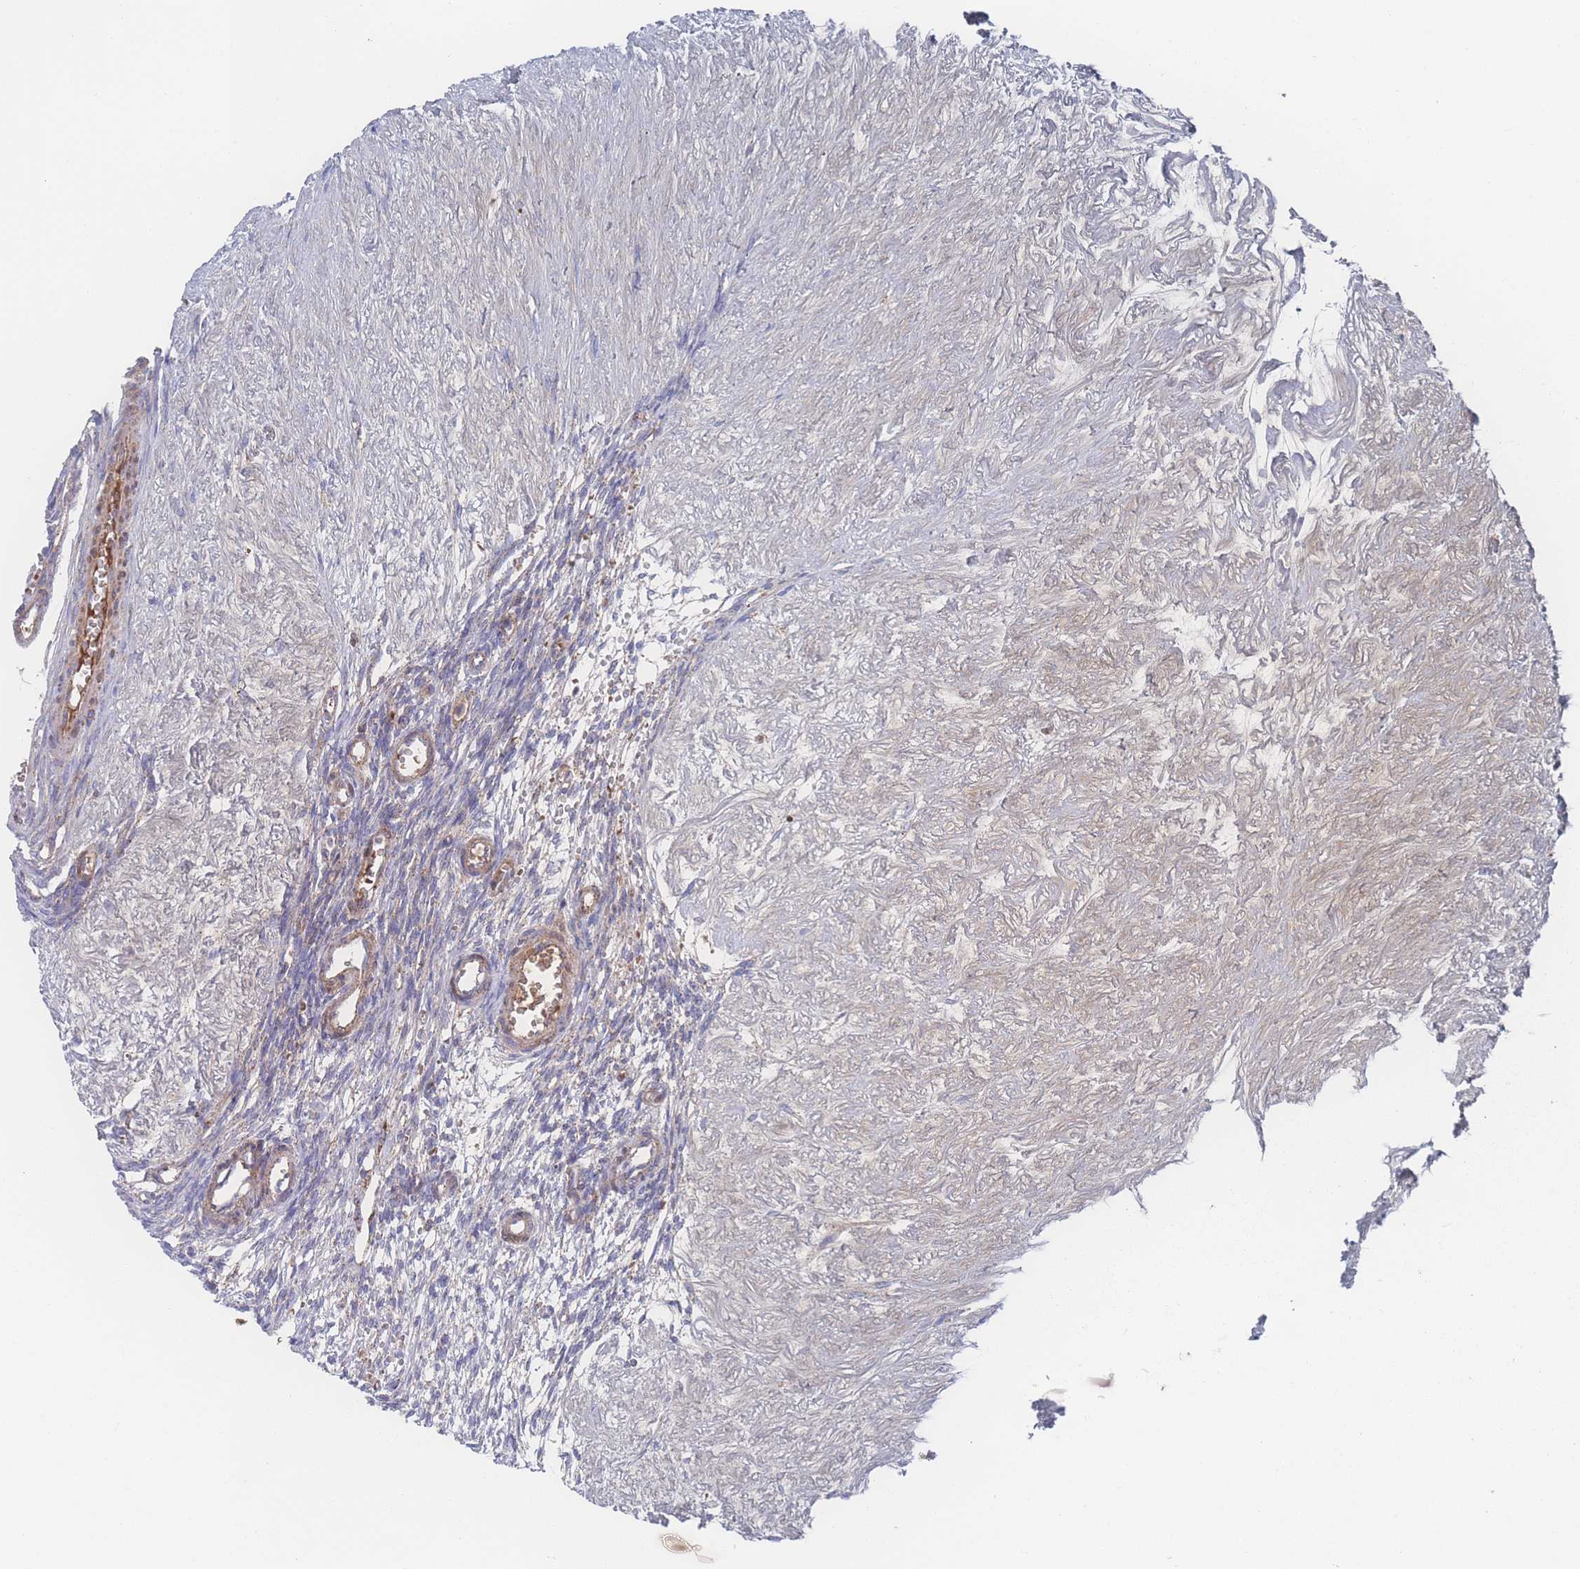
{"staining": {"intensity": "negative", "quantity": "none", "location": "none"}, "tissue": "ovary", "cell_type": "Ovarian stroma cells", "image_type": "normal", "snomed": [{"axis": "morphology", "description": "Normal tissue, NOS"}, {"axis": "topography", "description": "Ovary"}], "caption": "Ovarian stroma cells show no significant protein positivity in benign ovary. (DAB (3,3'-diaminobenzidine) immunohistochemistry with hematoxylin counter stain).", "gene": "PEX14", "patient": {"sex": "female", "age": 39}}